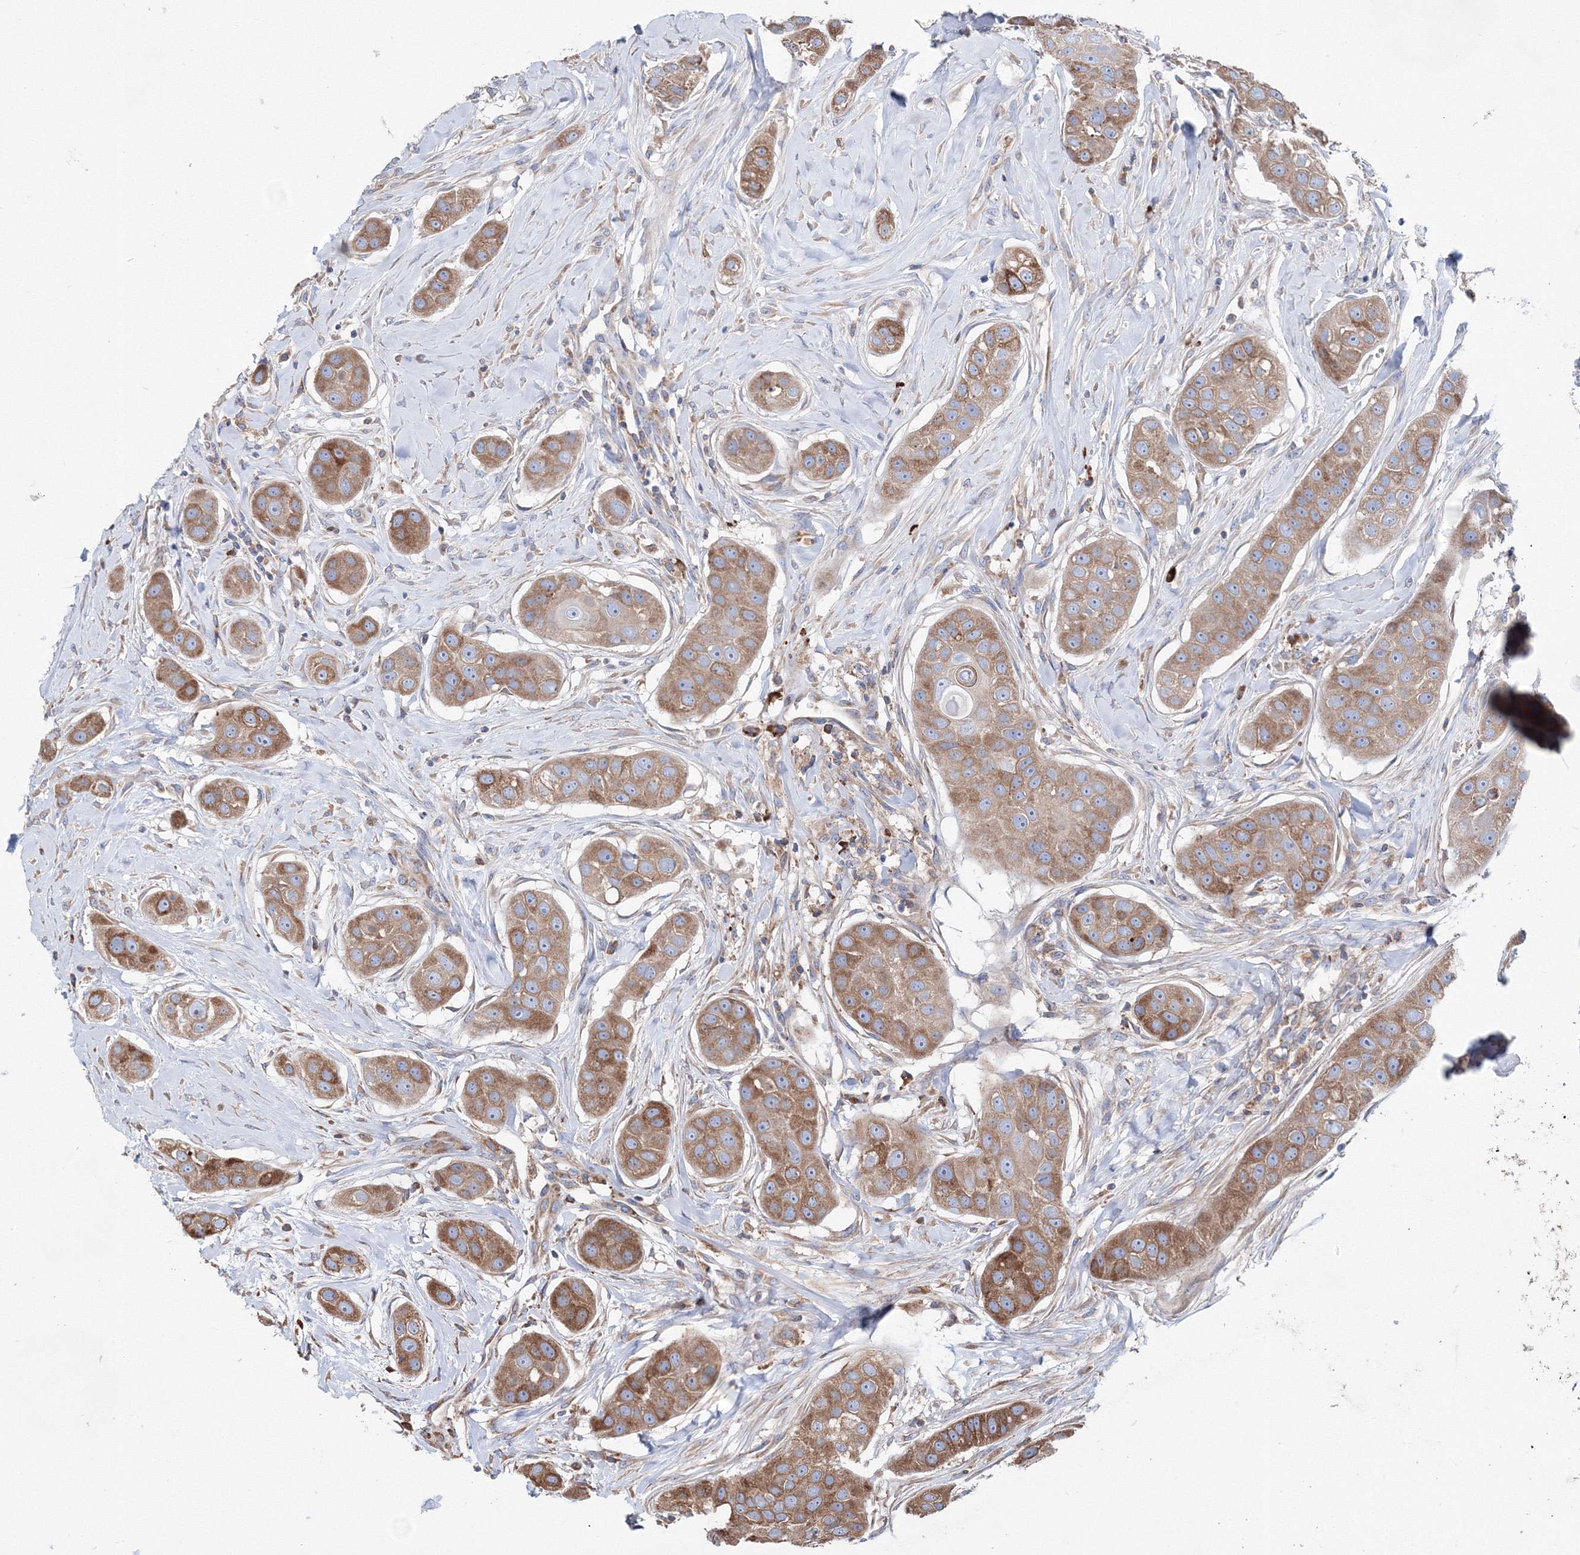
{"staining": {"intensity": "moderate", "quantity": ">75%", "location": "cytoplasmic/membranous"}, "tissue": "head and neck cancer", "cell_type": "Tumor cells", "image_type": "cancer", "snomed": [{"axis": "morphology", "description": "Normal tissue, NOS"}, {"axis": "morphology", "description": "Squamous cell carcinoma, NOS"}, {"axis": "topography", "description": "Skeletal muscle"}, {"axis": "topography", "description": "Head-Neck"}], "caption": "Immunohistochemical staining of head and neck squamous cell carcinoma displays medium levels of moderate cytoplasmic/membranous protein staining in approximately >75% of tumor cells.", "gene": "VPS8", "patient": {"sex": "male", "age": 51}}